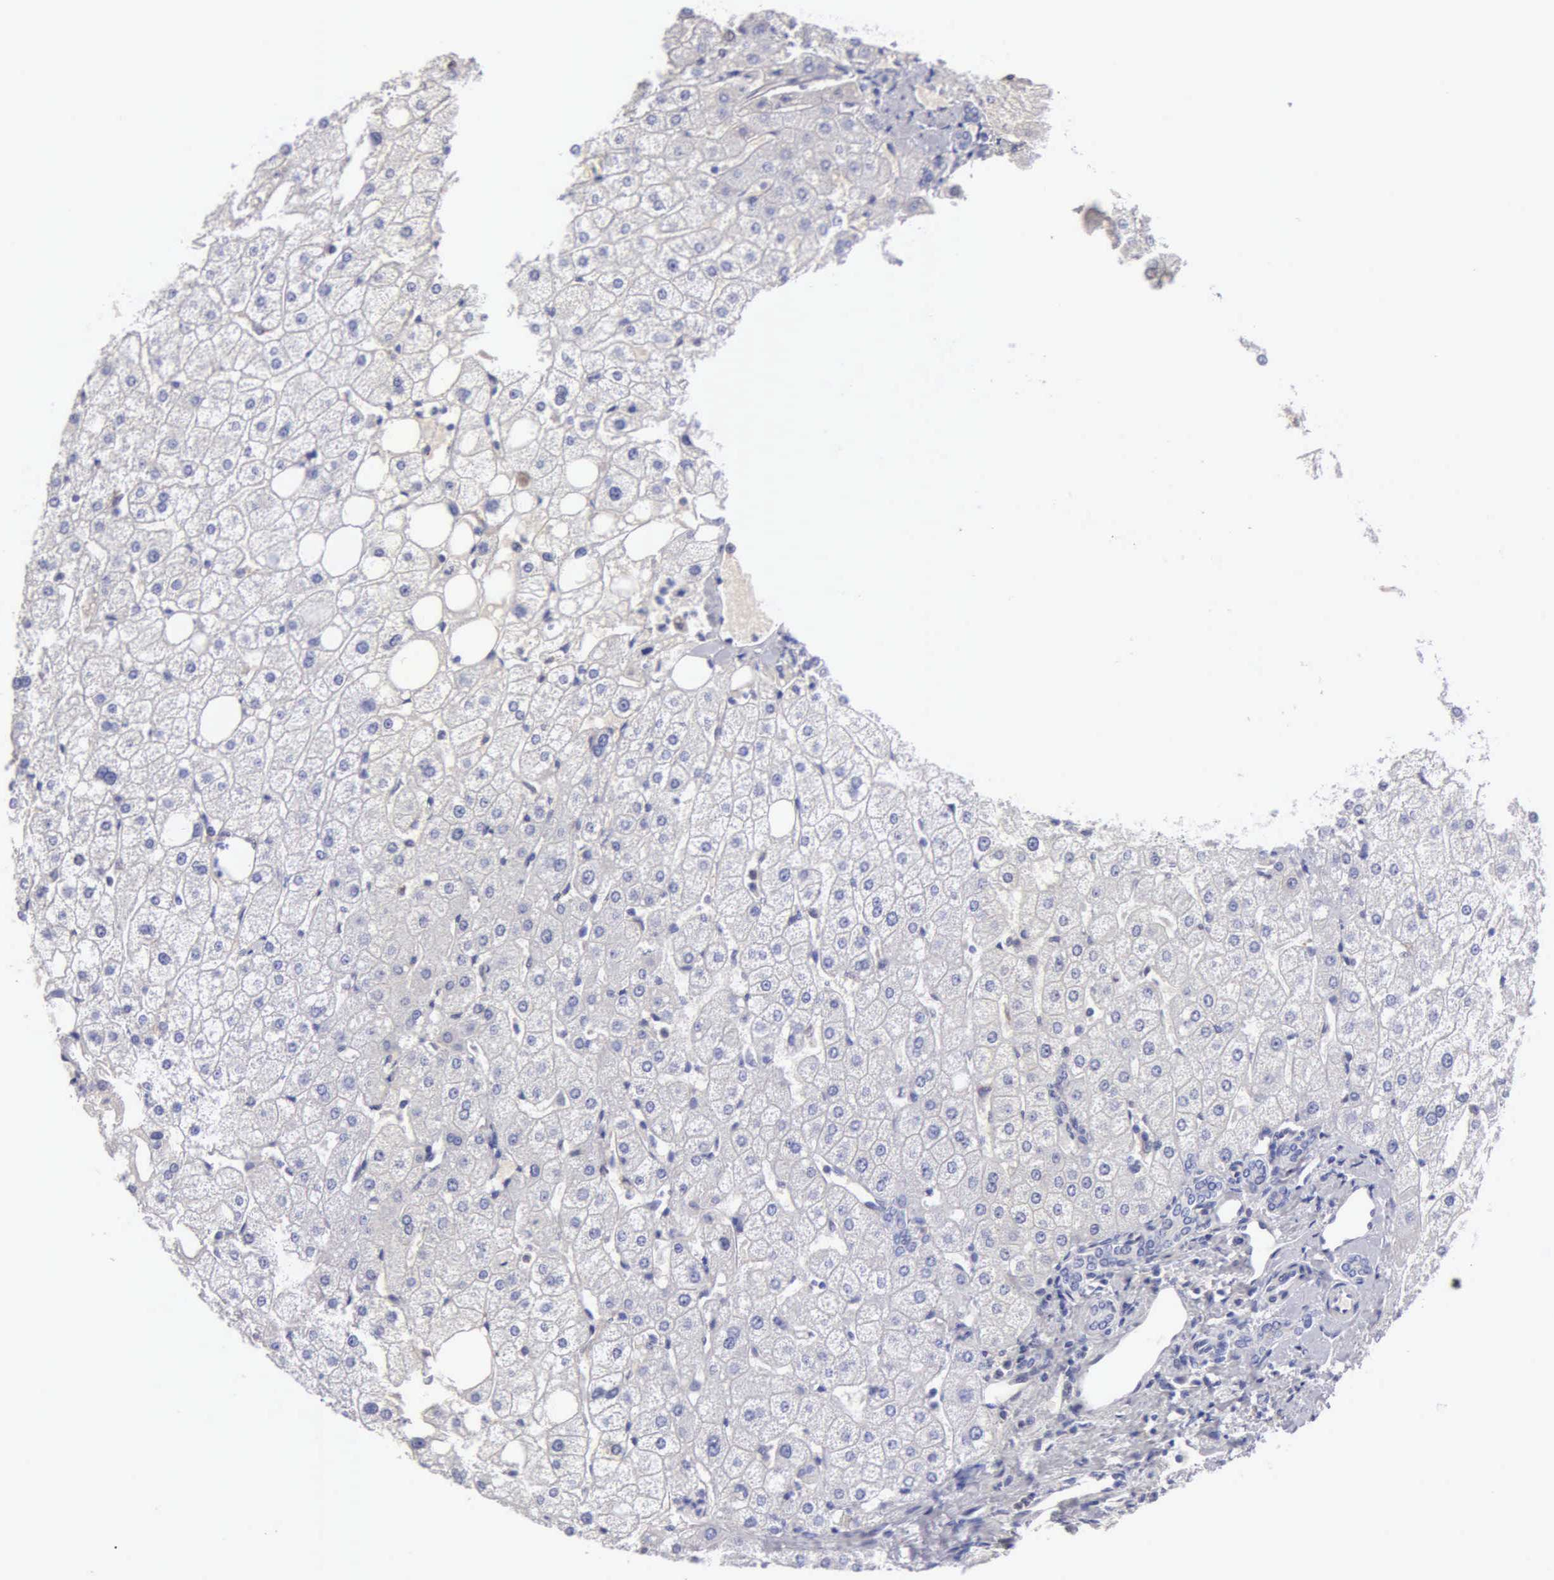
{"staining": {"intensity": "negative", "quantity": "none", "location": "none"}, "tissue": "liver", "cell_type": "Cholangiocytes", "image_type": "normal", "snomed": [{"axis": "morphology", "description": "Normal tissue, NOS"}, {"axis": "topography", "description": "Liver"}], "caption": "Immunohistochemistry micrograph of normal liver: liver stained with DAB (3,3'-diaminobenzidine) displays no significant protein expression in cholangiocytes.", "gene": "TYRP1", "patient": {"sex": "male", "age": 35}}